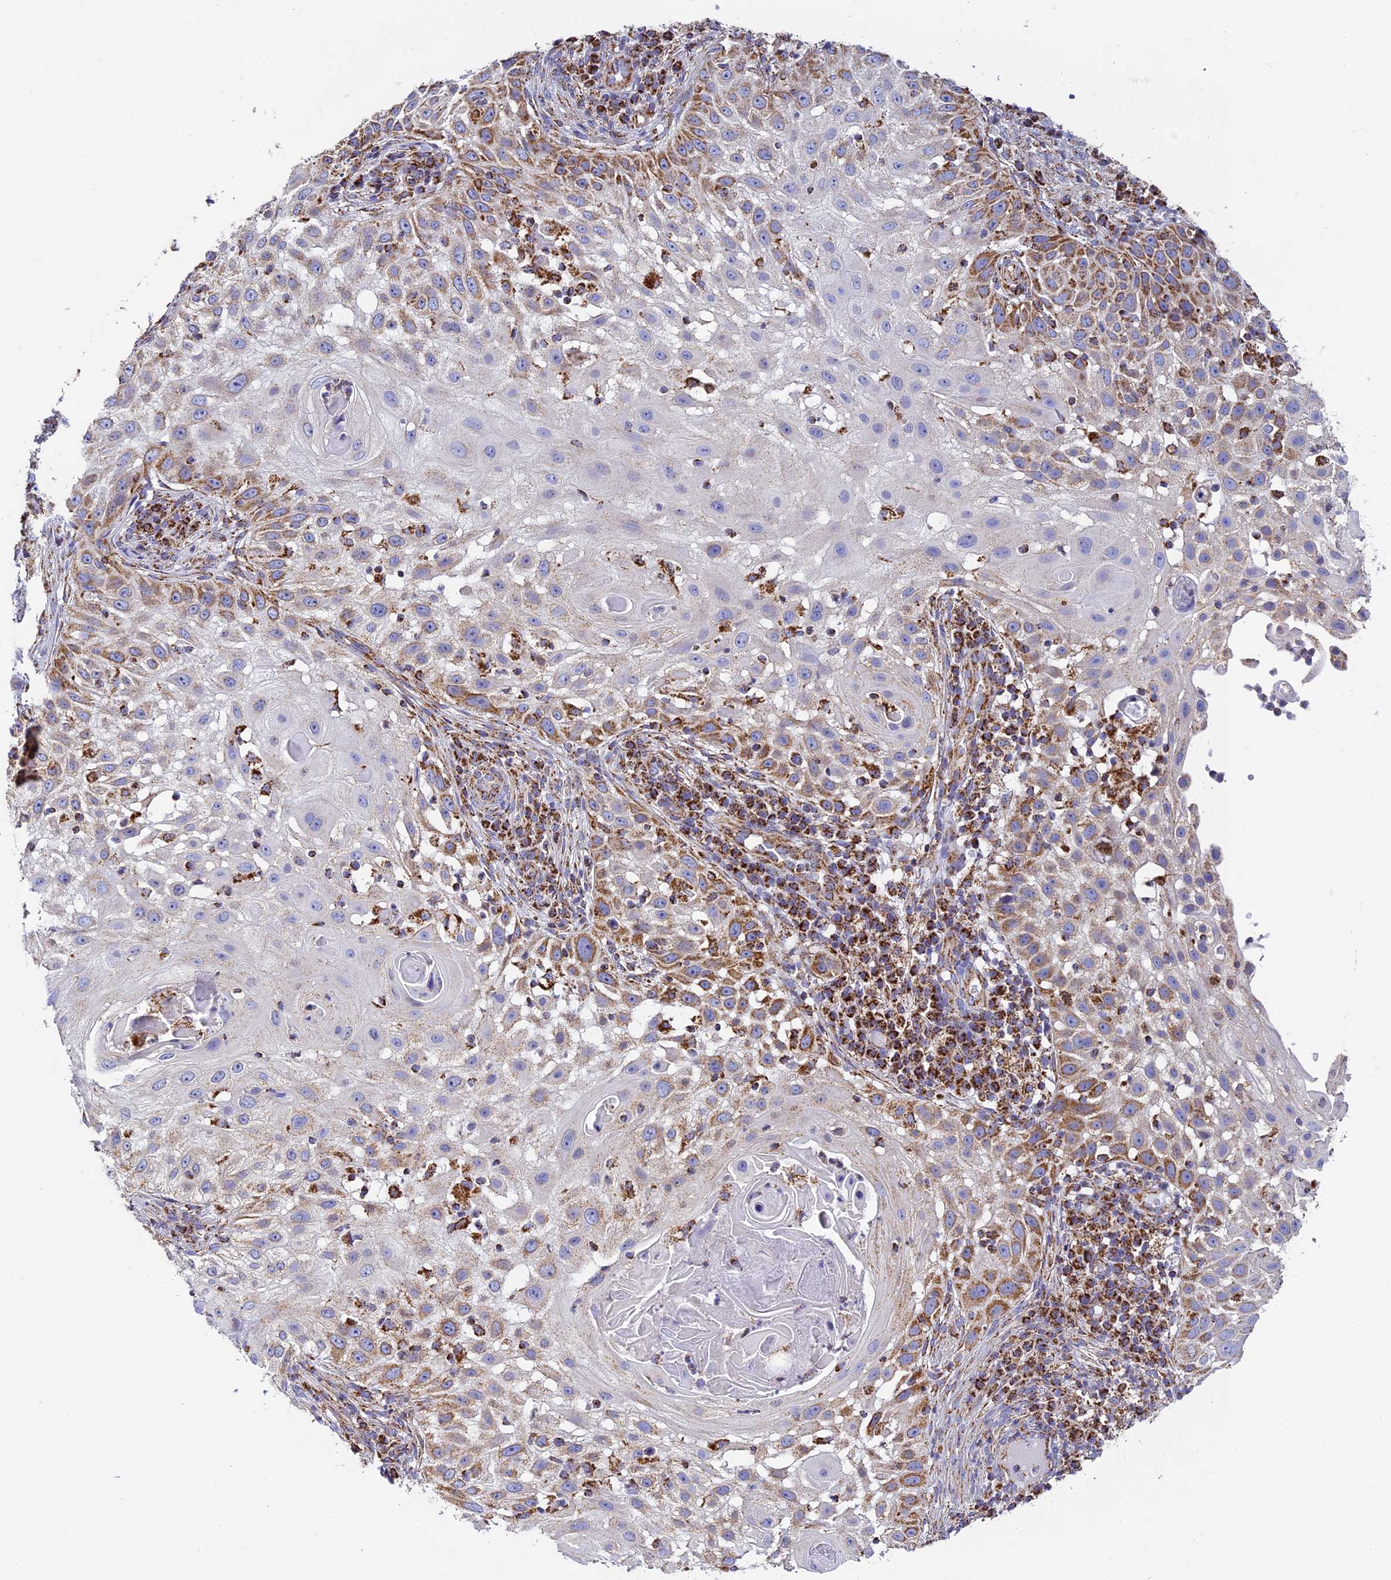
{"staining": {"intensity": "moderate", "quantity": "25%-75%", "location": "cytoplasmic/membranous"}, "tissue": "skin cancer", "cell_type": "Tumor cells", "image_type": "cancer", "snomed": [{"axis": "morphology", "description": "Squamous cell carcinoma, NOS"}, {"axis": "topography", "description": "Skin"}], "caption": "Human squamous cell carcinoma (skin) stained with a protein marker exhibits moderate staining in tumor cells.", "gene": "STK17A", "patient": {"sex": "female", "age": 44}}